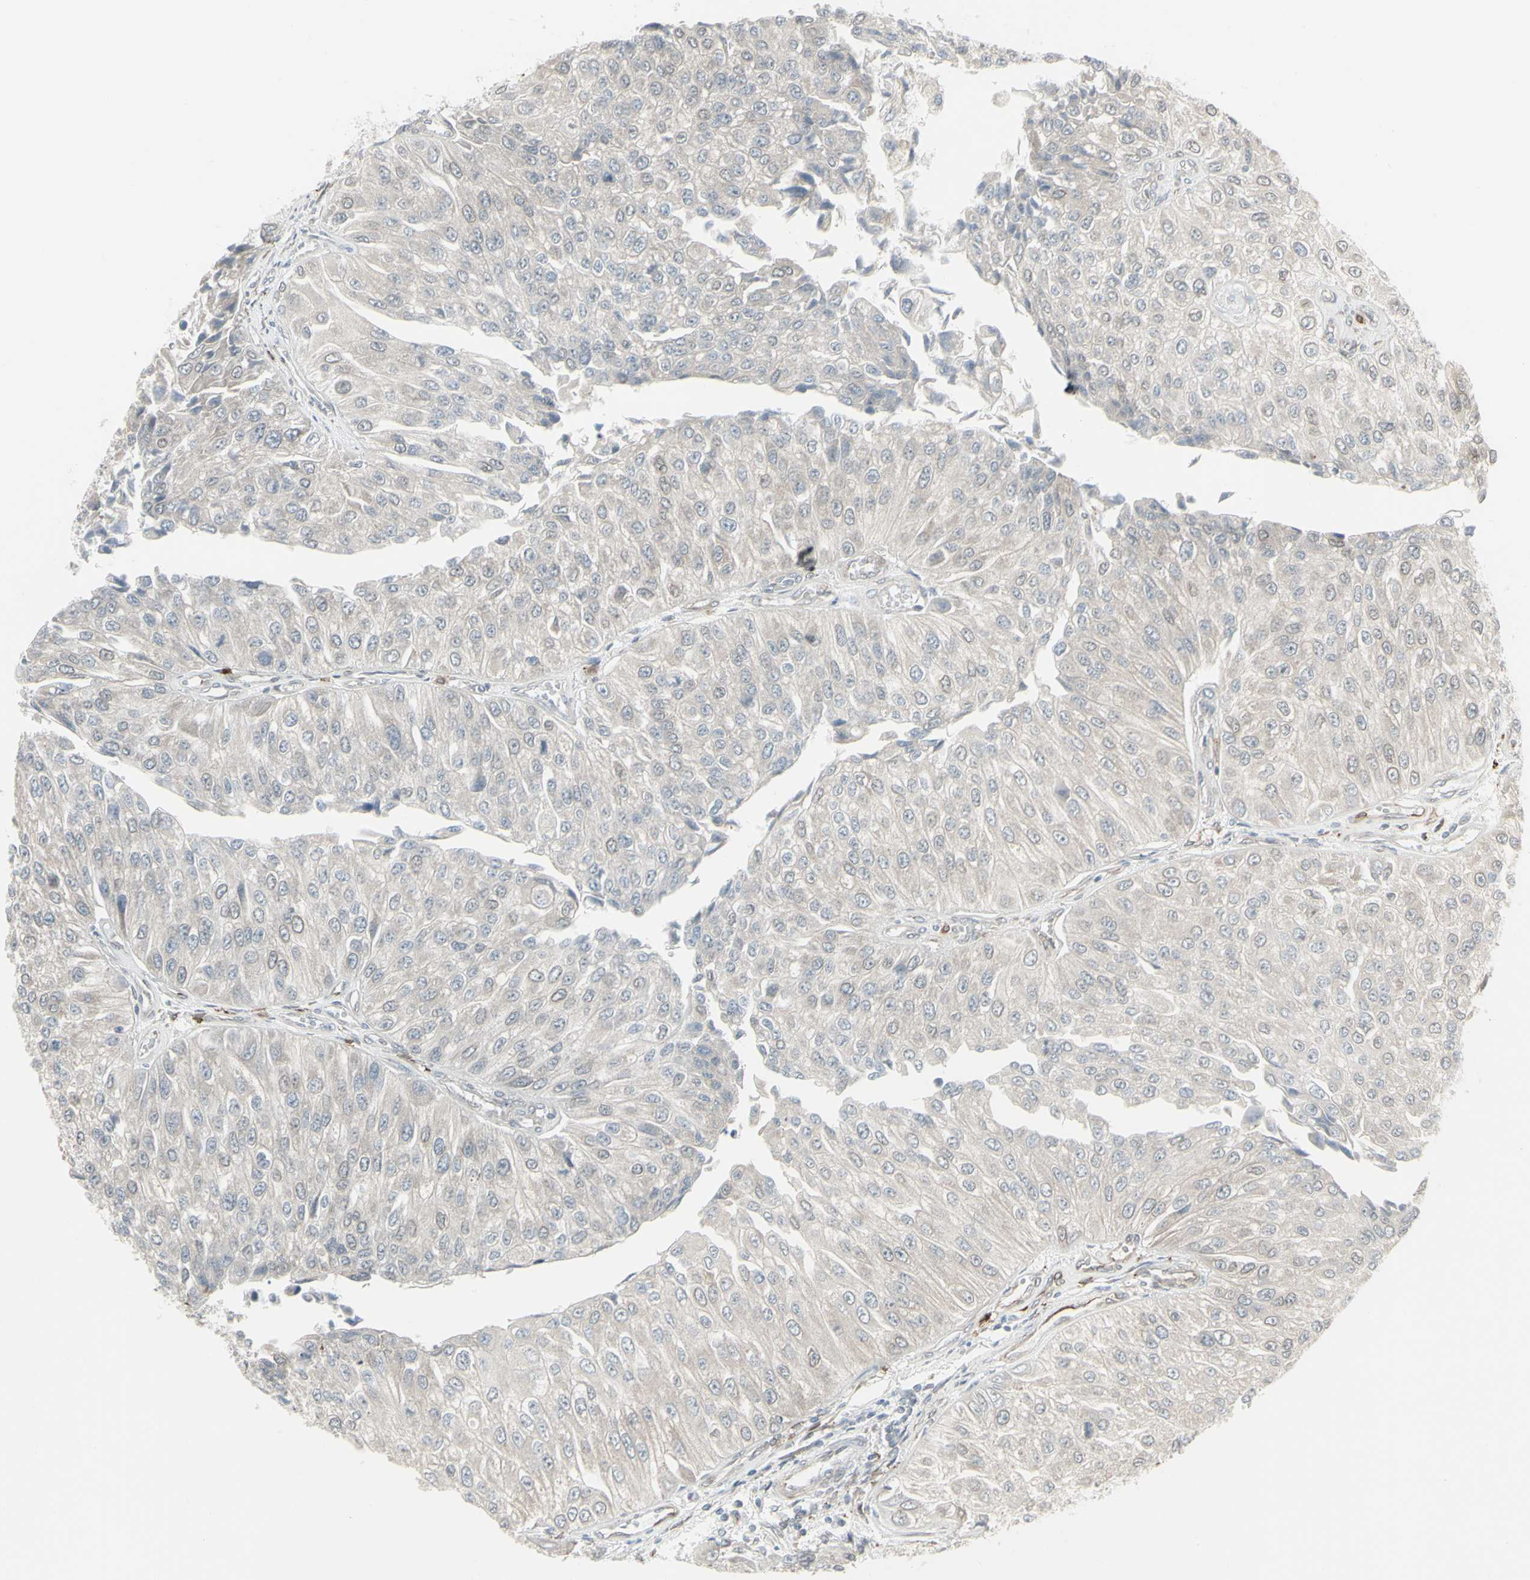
{"staining": {"intensity": "weak", "quantity": "<25%", "location": "cytoplasmic/membranous,nuclear"}, "tissue": "urothelial cancer", "cell_type": "Tumor cells", "image_type": "cancer", "snomed": [{"axis": "morphology", "description": "Urothelial carcinoma, High grade"}, {"axis": "topography", "description": "Kidney"}, {"axis": "topography", "description": "Urinary bladder"}], "caption": "This is a histopathology image of IHC staining of high-grade urothelial carcinoma, which shows no positivity in tumor cells.", "gene": "DTX3L", "patient": {"sex": "male", "age": 77}}